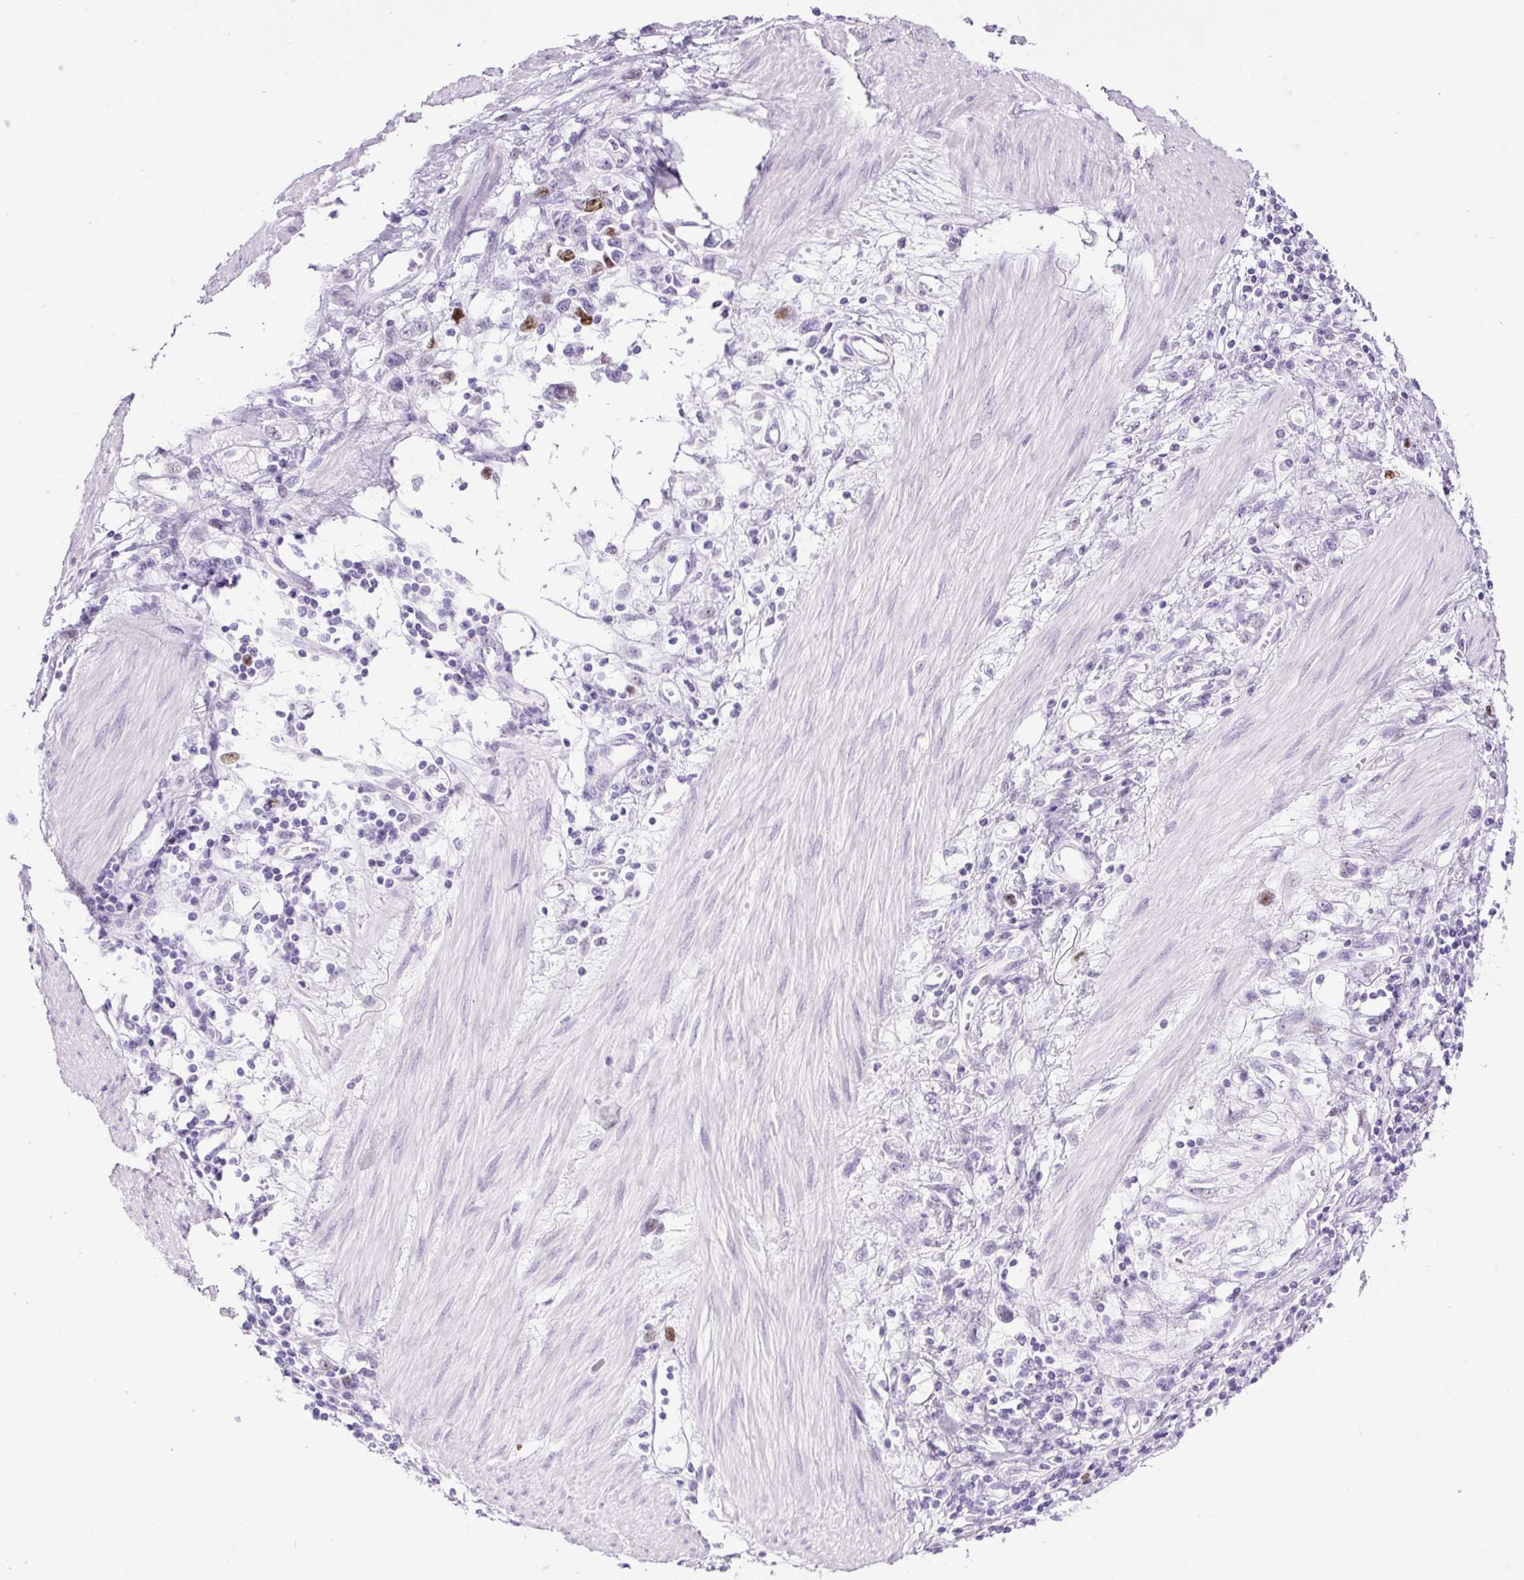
{"staining": {"intensity": "moderate", "quantity": "<25%", "location": "nuclear"}, "tissue": "stomach cancer", "cell_type": "Tumor cells", "image_type": "cancer", "snomed": [{"axis": "morphology", "description": "Adenocarcinoma, NOS"}, {"axis": "topography", "description": "Stomach"}], "caption": "Adenocarcinoma (stomach) tissue exhibits moderate nuclear staining in approximately <25% of tumor cells, visualized by immunohistochemistry. (brown staining indicates protein expression, while blue staining denotes nuclei).", "gene": "RACGAP1", "patient": {"sex": "female", "age": 76}}